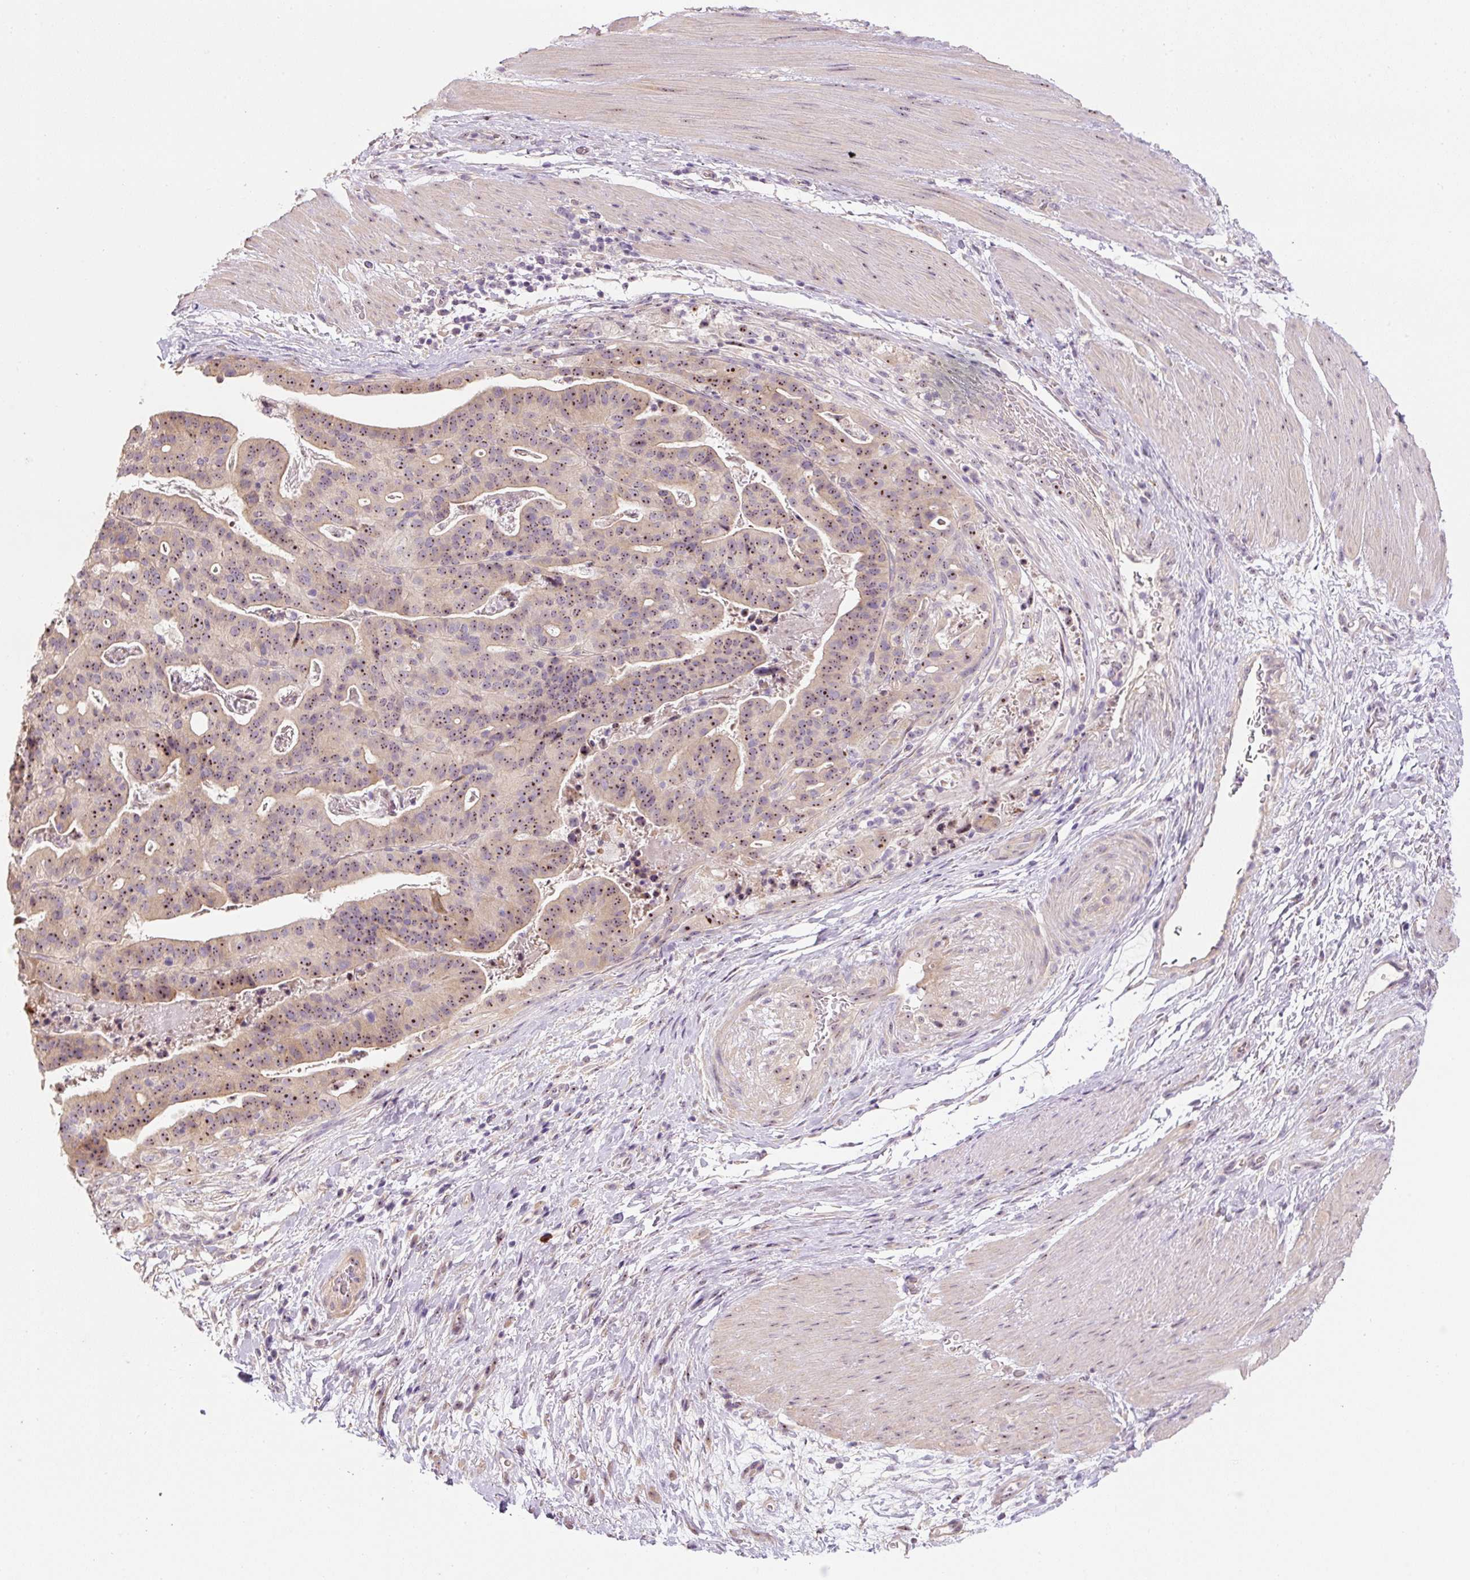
{"staining": {"intensity": "moderate", "quantity": ">75%", "location": "nuclear"}, "tissue": "stomach cancer", "cell_type": "Tumor cells", "image_type": "cancer", "snomed": [{"axis": "morphology", "description": "Adenocarcinoma, NOS"}, {"axis": "topography", "description": "Stomach"}], "caption": "Protein staining of stomach cancer (adenocarcinoma) tissue shows moderate nuclear staining in approximately >75% of tumor cells.", "gene": "TMEM151B", "patient": {"sex": "male", "age": 48}}